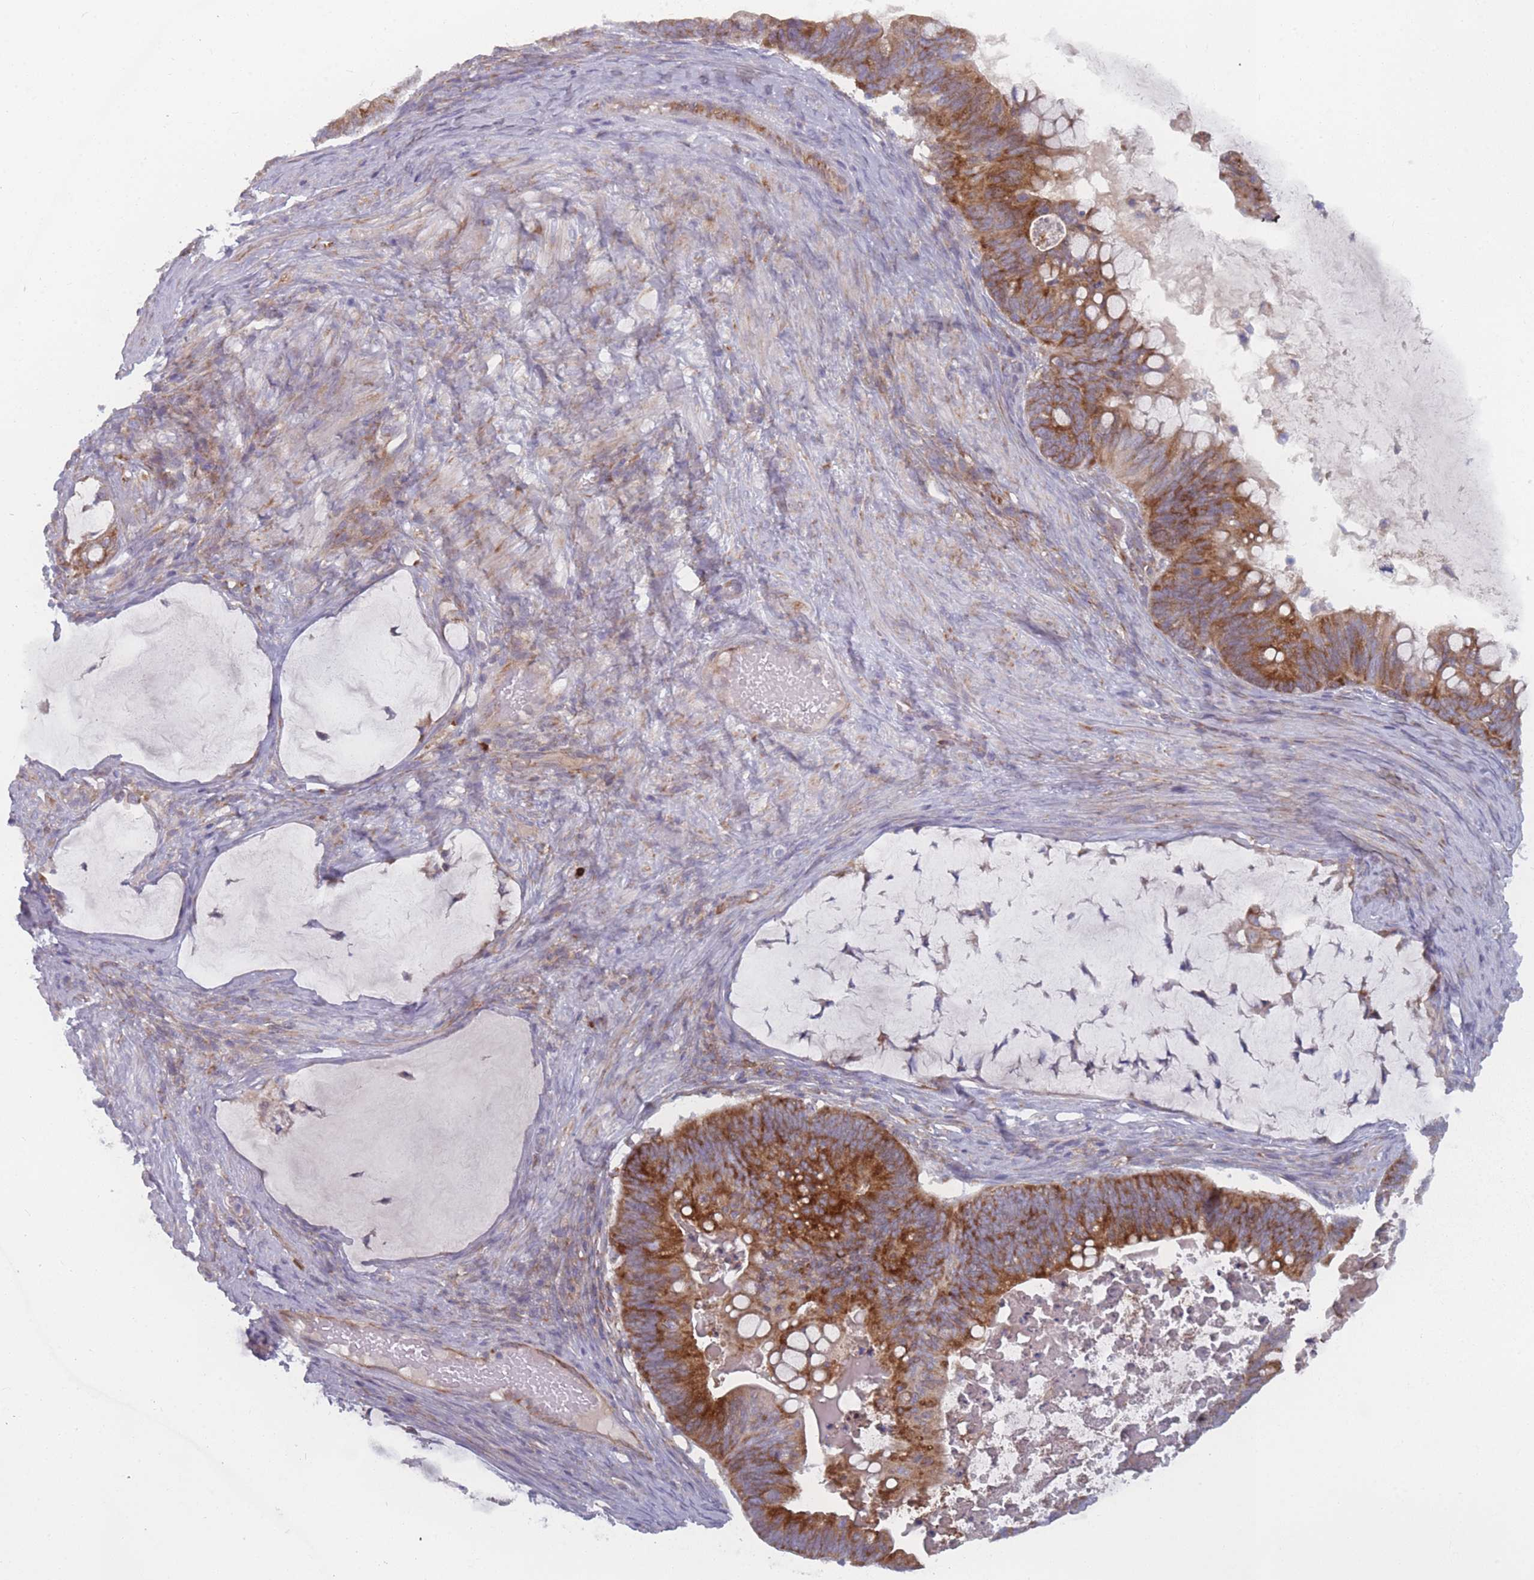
{"staining": {"intensity": "strong", "quantity": ">75%", "location": "cytoplasmic/membranous"}, "tissue": "ovarian cancer", "cell_type": "Tumor cells", "image_type": "cancer", "snomed": [{"axis": "morphology", "description": "Cystadenocarcinoma, mucinous, NOS"}, {"axis": "topography", "description": "Ovary"}], "caption": "Immunohistochemistry (IHC) staining of ovarian cancer (mucinous cystadenocarcinoma), which displays high levels of strong cytoplasmic/membranous expression in approximately >75% of tumor cells indicating strong cytoplasmic/membranous protein staining. The staining was performed using DAB (brown) for protein detection and nuclei were counterstained in hematoxylin (blue).", "gene": "CACNG5", "patient": {"sex": "female", "age": 61}}